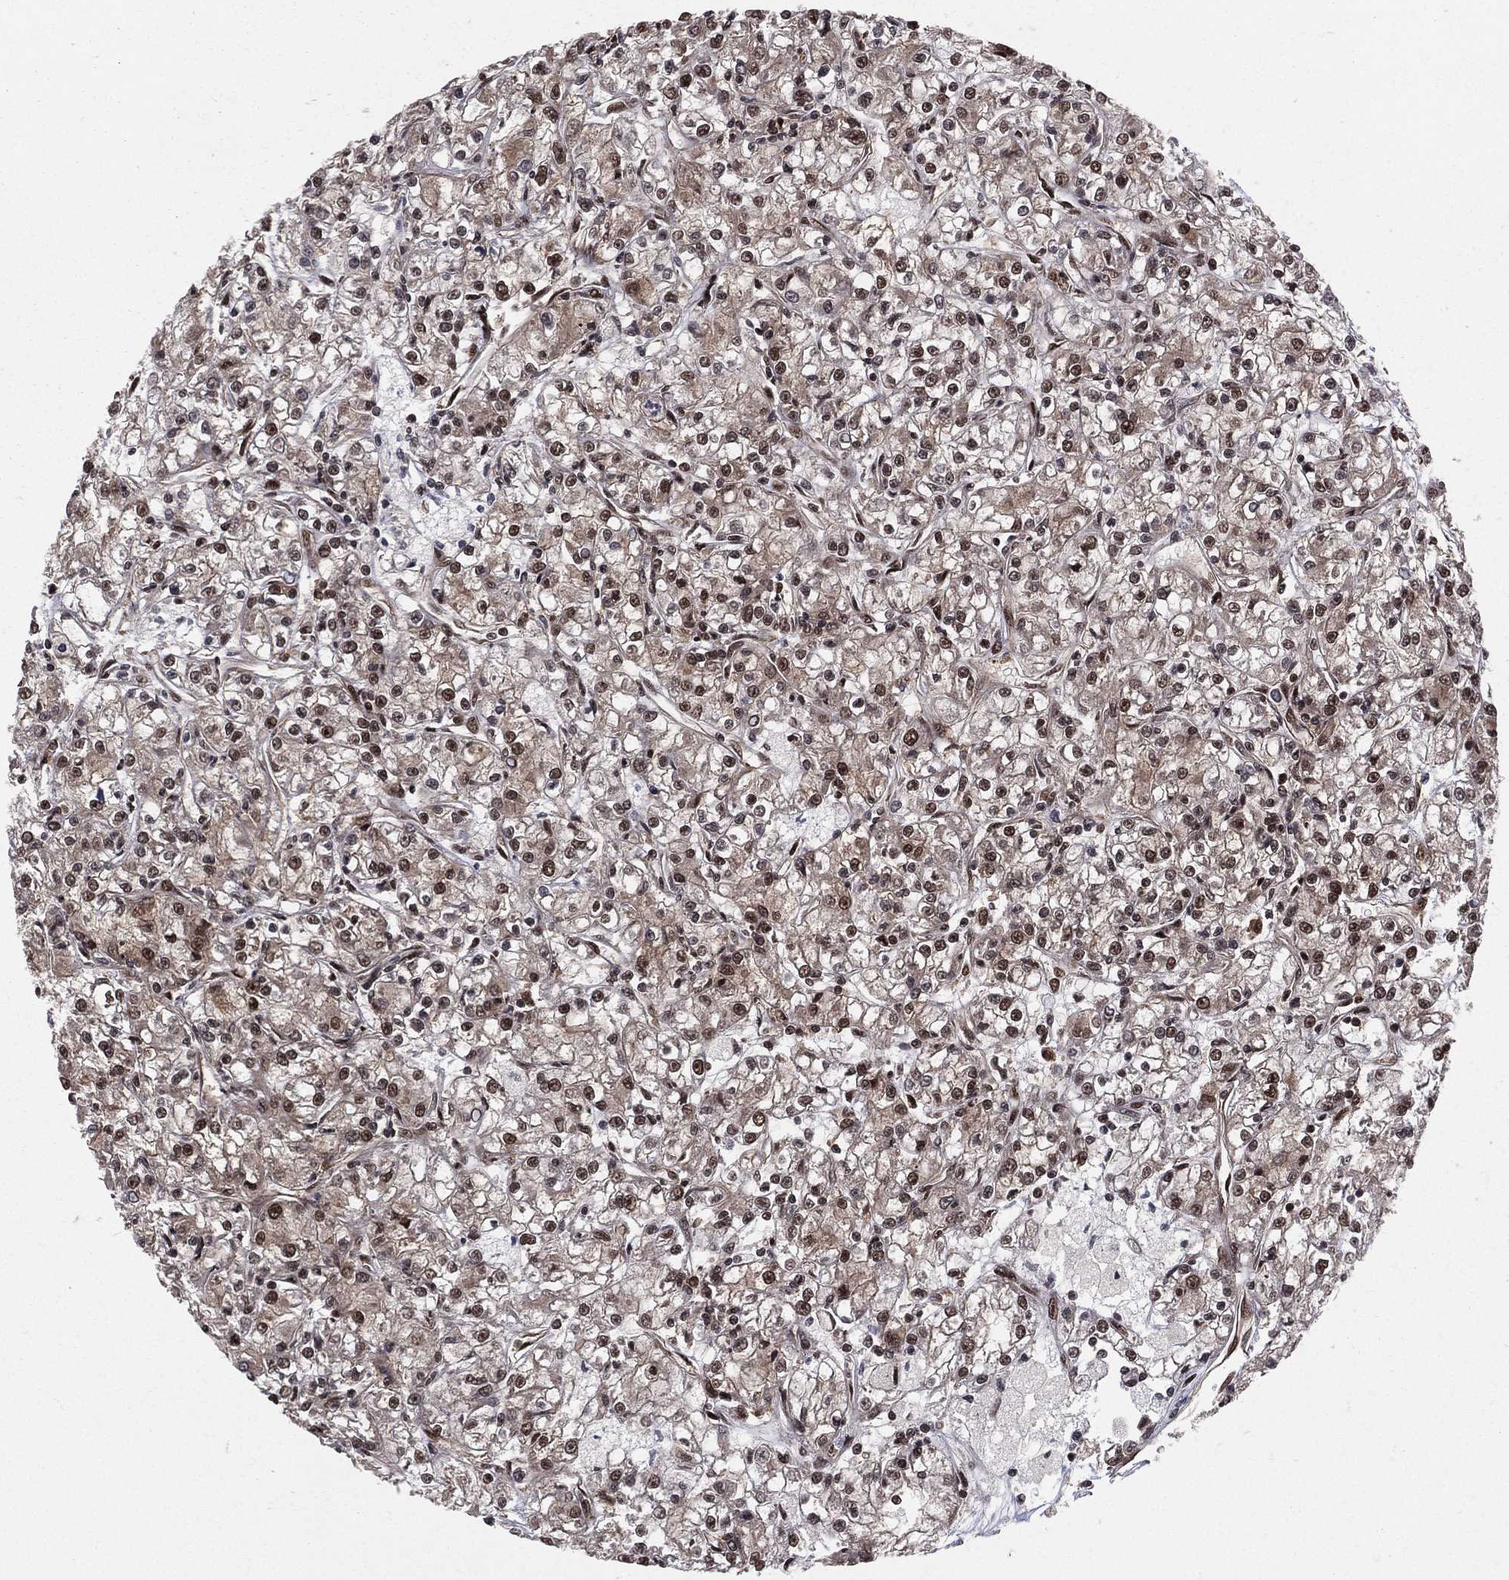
{"staining": {"intensity": "negative", "quantity": "none", "location": "none"}, "tissue": "renal cancer", "cell_type": "Tumor cells", "image_type": "cancer", "snomed": [{"axis": "morphology", "description": "Adenocarcinoma, NOS"}, {"axis": "topography", "description": "Kidney"}], "caption": "The IHC image has no significant positivity in tumor cells of adenocarcinoma (renal) tissue.", "gene": "COPS4", "patient": {"sex": "female", "age": 59}}